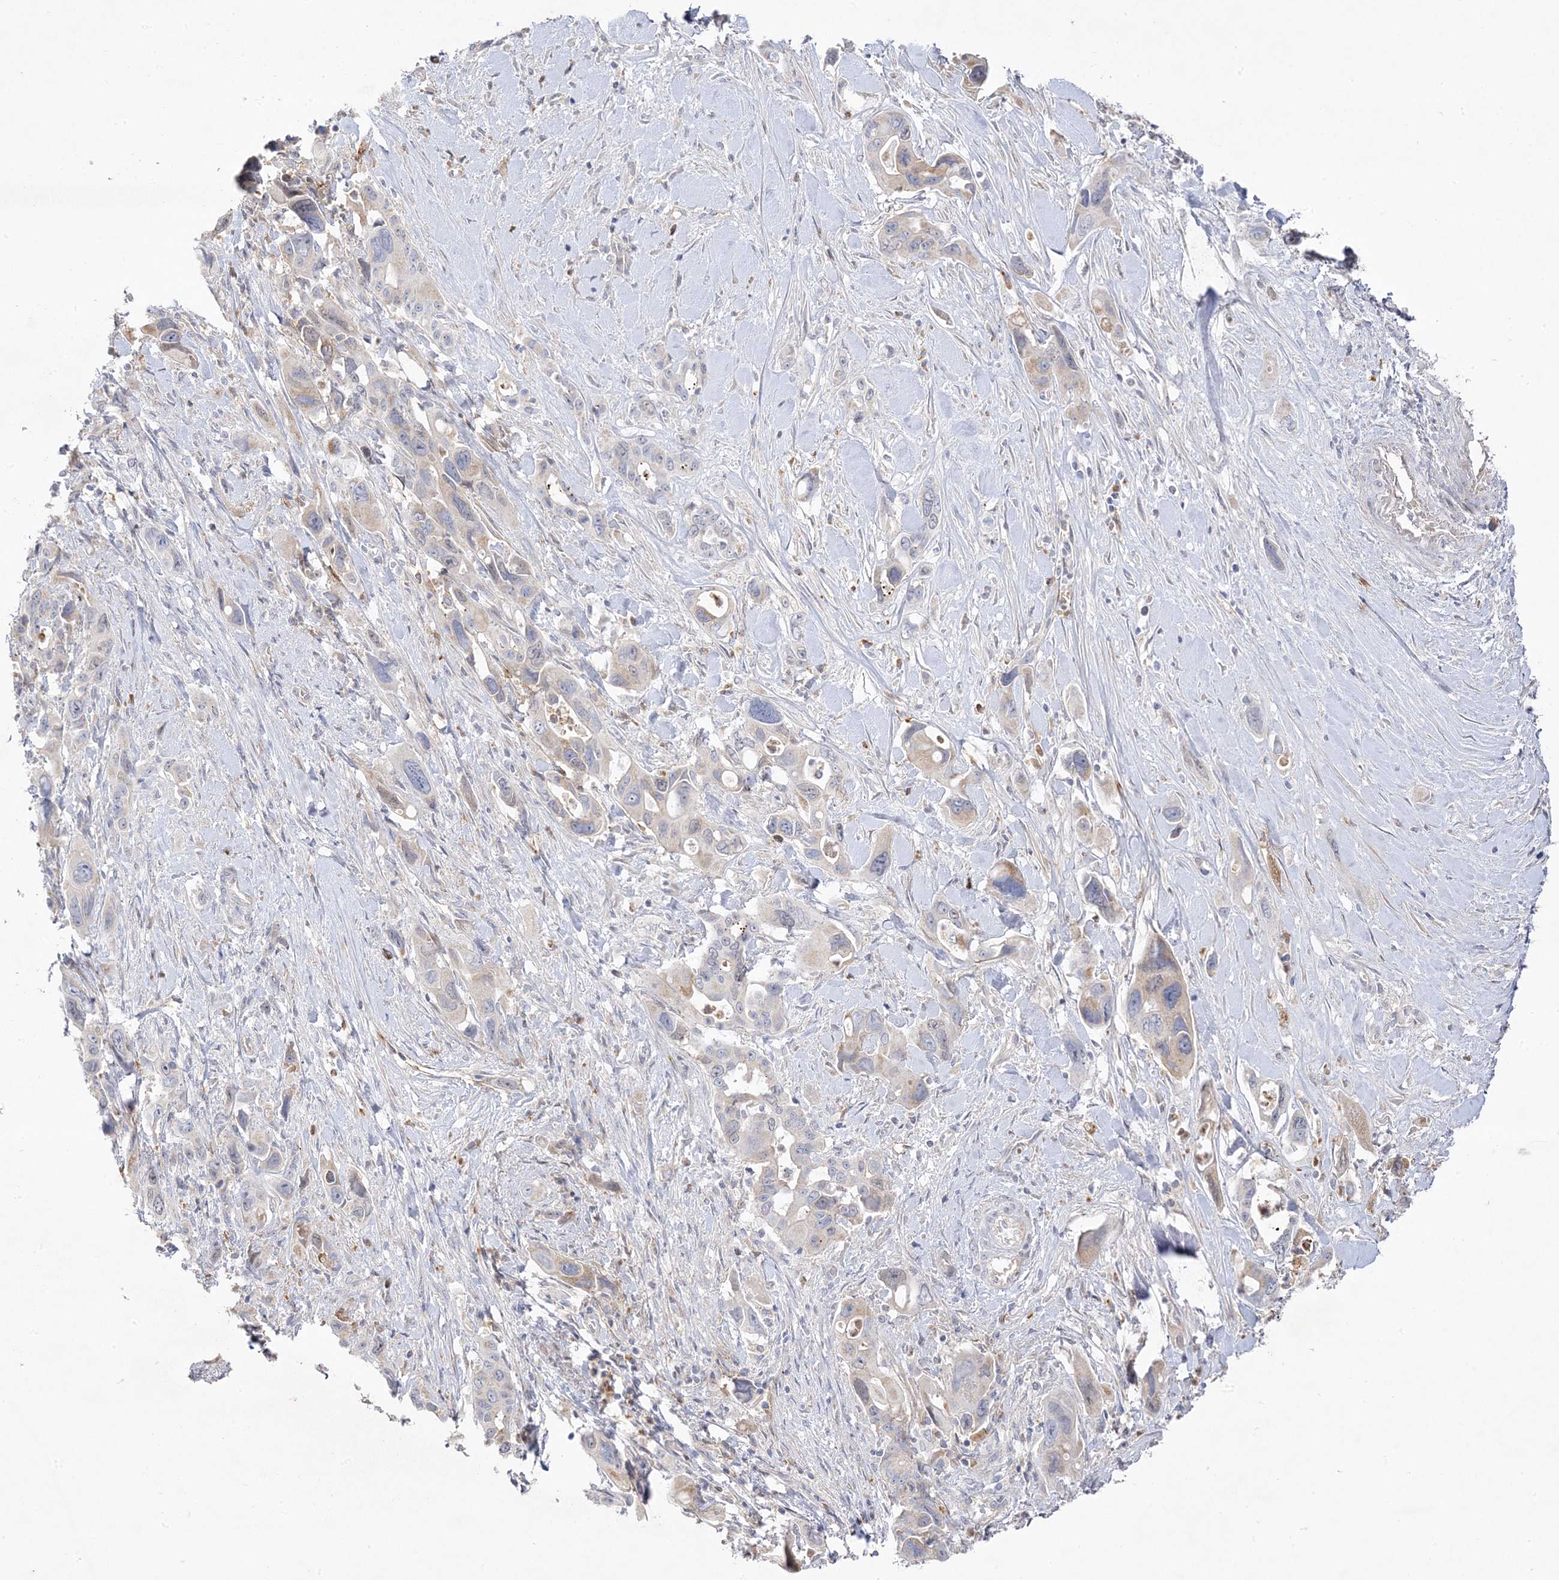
{"staining": {"intensity": "negative", "quantity": "none", "location": "none"}, "tissue": "pancreatic cancer", "cell_type": "Tumor cells", "image_type": "cancer", "snomed": [{"axis": "morphology", "description": "Adenocarcinoma, NOS"}, {"axis": "topography", "description": "Pancreas"}], "caption": "Tumor cells show no significant expression in adenocarcinoma (pancreatic).", "gene": "TRANK1", "patient": {"sex": "male", "age": 46}}